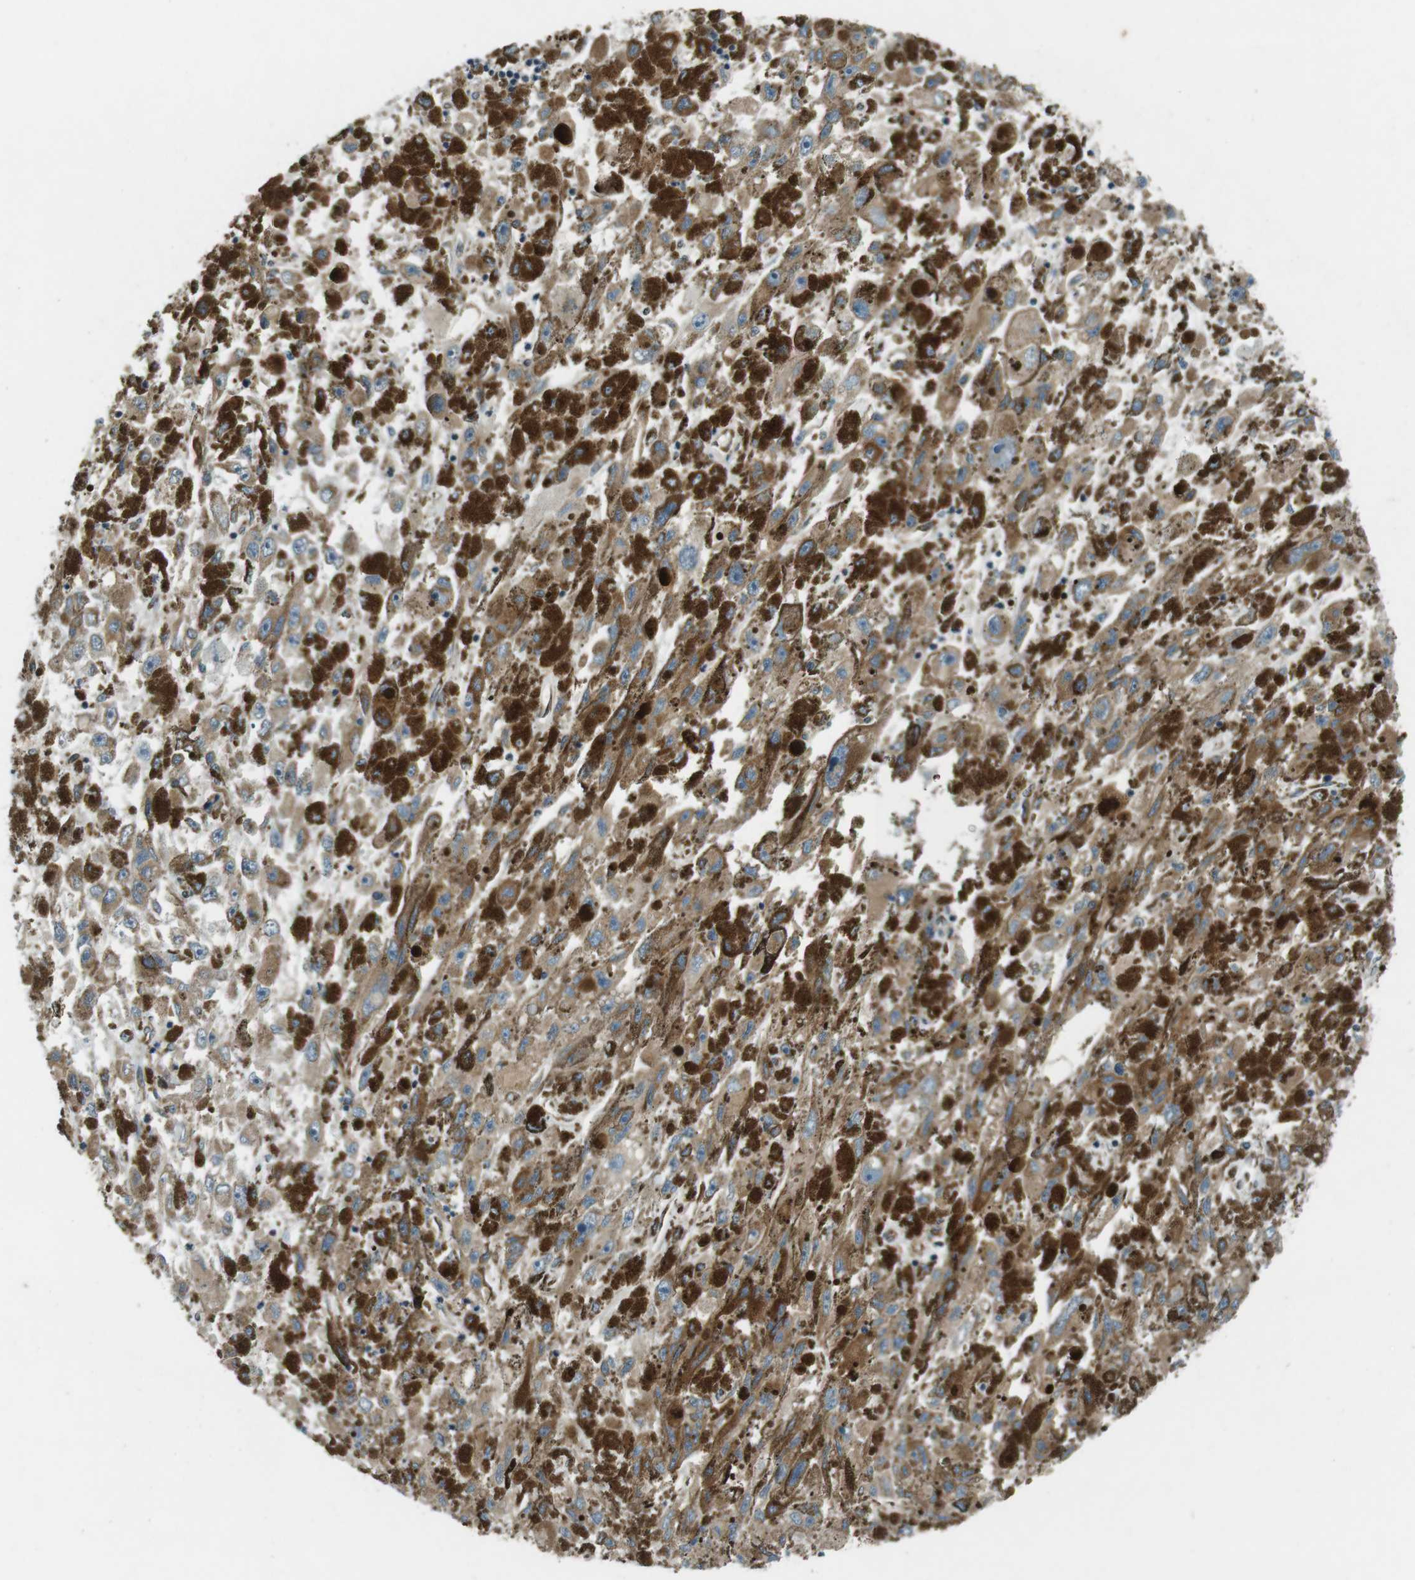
{"staining": {"intensity": "moderate", "quantity": ">75%", "location": "cytoplasmic/membranous"}, "tissue": "melanoma", "cell_type": "Tumor cells", "image_type": "cancer", "snomed": [{"axis": "morphology", "description": "Malignant melanoma, NOS"}, {"axis": "topography", "description": "Skin"}], "caption": "Protein staining of malignant melanoma tissue exhibits moderate cytoplasmic/membranous positivity in about >75% of tumor cells. (IHC, brightfield microscopy, high magnification).", "gene": "KTN1", "patient": {"sex": "female", "age": 104}}